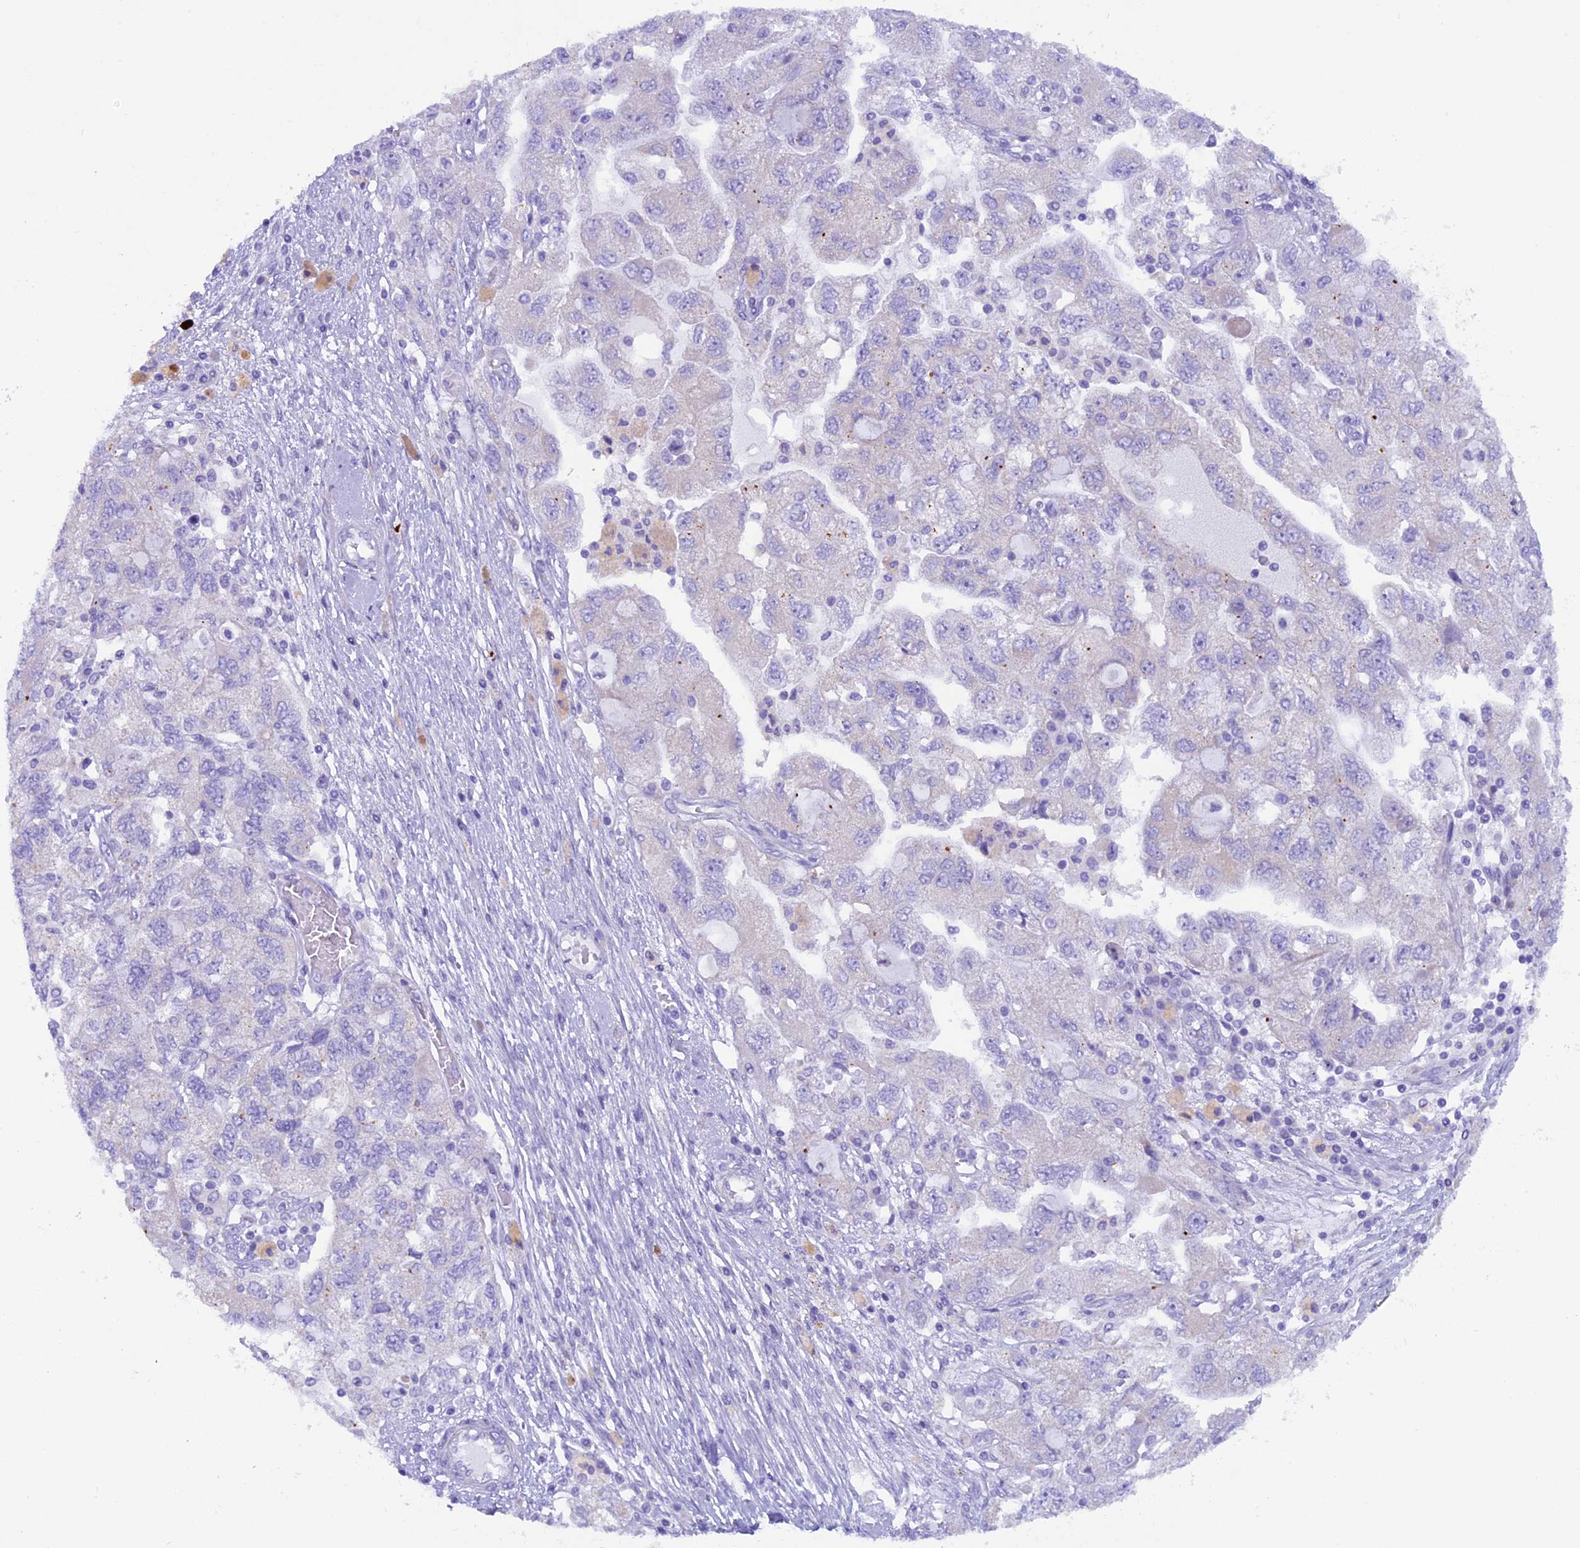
{"staining": {"intensity": "negative", "quantity": "none", "location": "none"}, "tissue": "ovarian cancer", "cell_type": "Tumor cells", "image_type": "cancer", "snomed": [{"axis": "morphology", "description": "Carcinoma, NOS"}, {"axis": "morphology", "description": "Cystadenocarcinoma, serous, NOS"}, {"axis": "topography", "description": "Ovary"}], "caption": "Tumor cells show no significant positivity in ovarian serous cystadenocarcinoma.", "gene": "RTTN", "patient": {"sex": "female", "age": 69}}